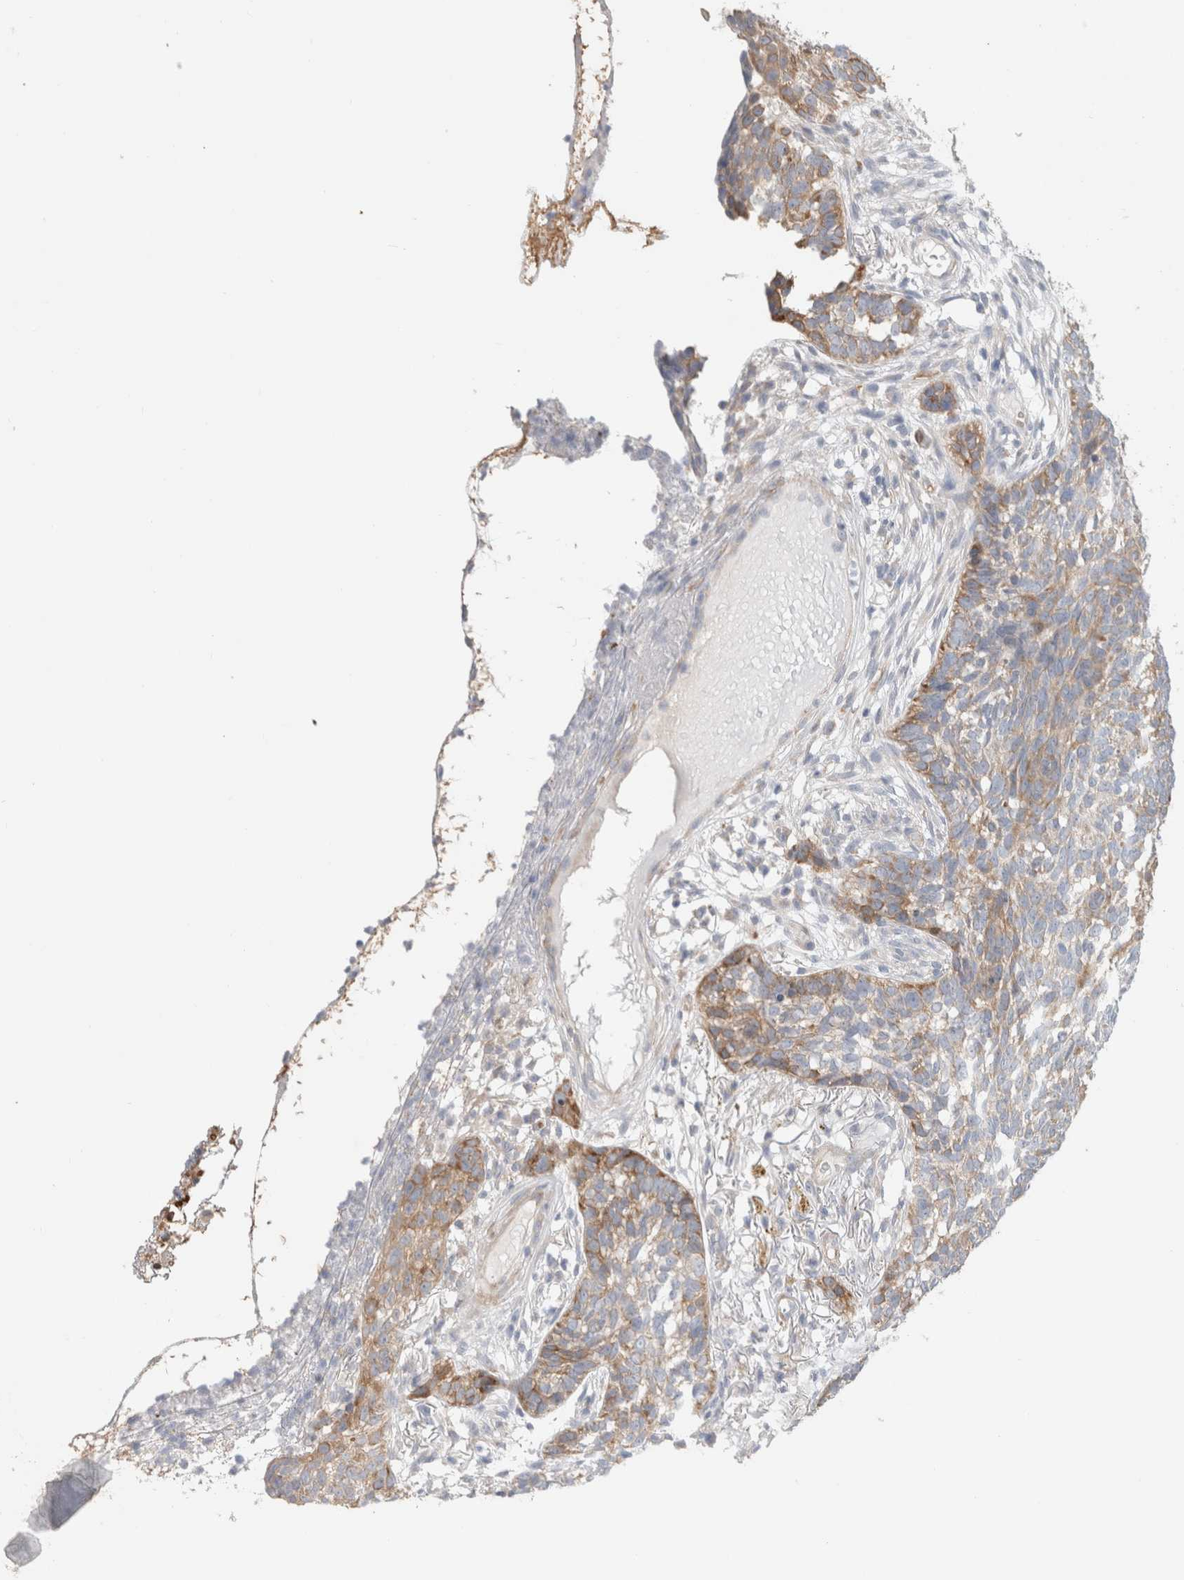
{"staining": {"intensity": "moderate", "quantity": "25%-75%", "location": "cytoplasmic/membranous"}, "tissue": "skin cancer", "cell_type": "Tumor cells", "image_type": "cancer", "snomed": [{"axis": "morphology", "description": "Basal cell carcinoma"}, {"axis": "topography", "description": "Skin"}], "caption": "Immunohistochemical staining of skin cancer (basal cell carcinoma) reveals medium levels of moderate cytoplasmic/membranous protein positivity in approximately 25%-75% of tumor cells.", "gene": "ZNF23", "patient": {"sex": "male", "age": 85}}